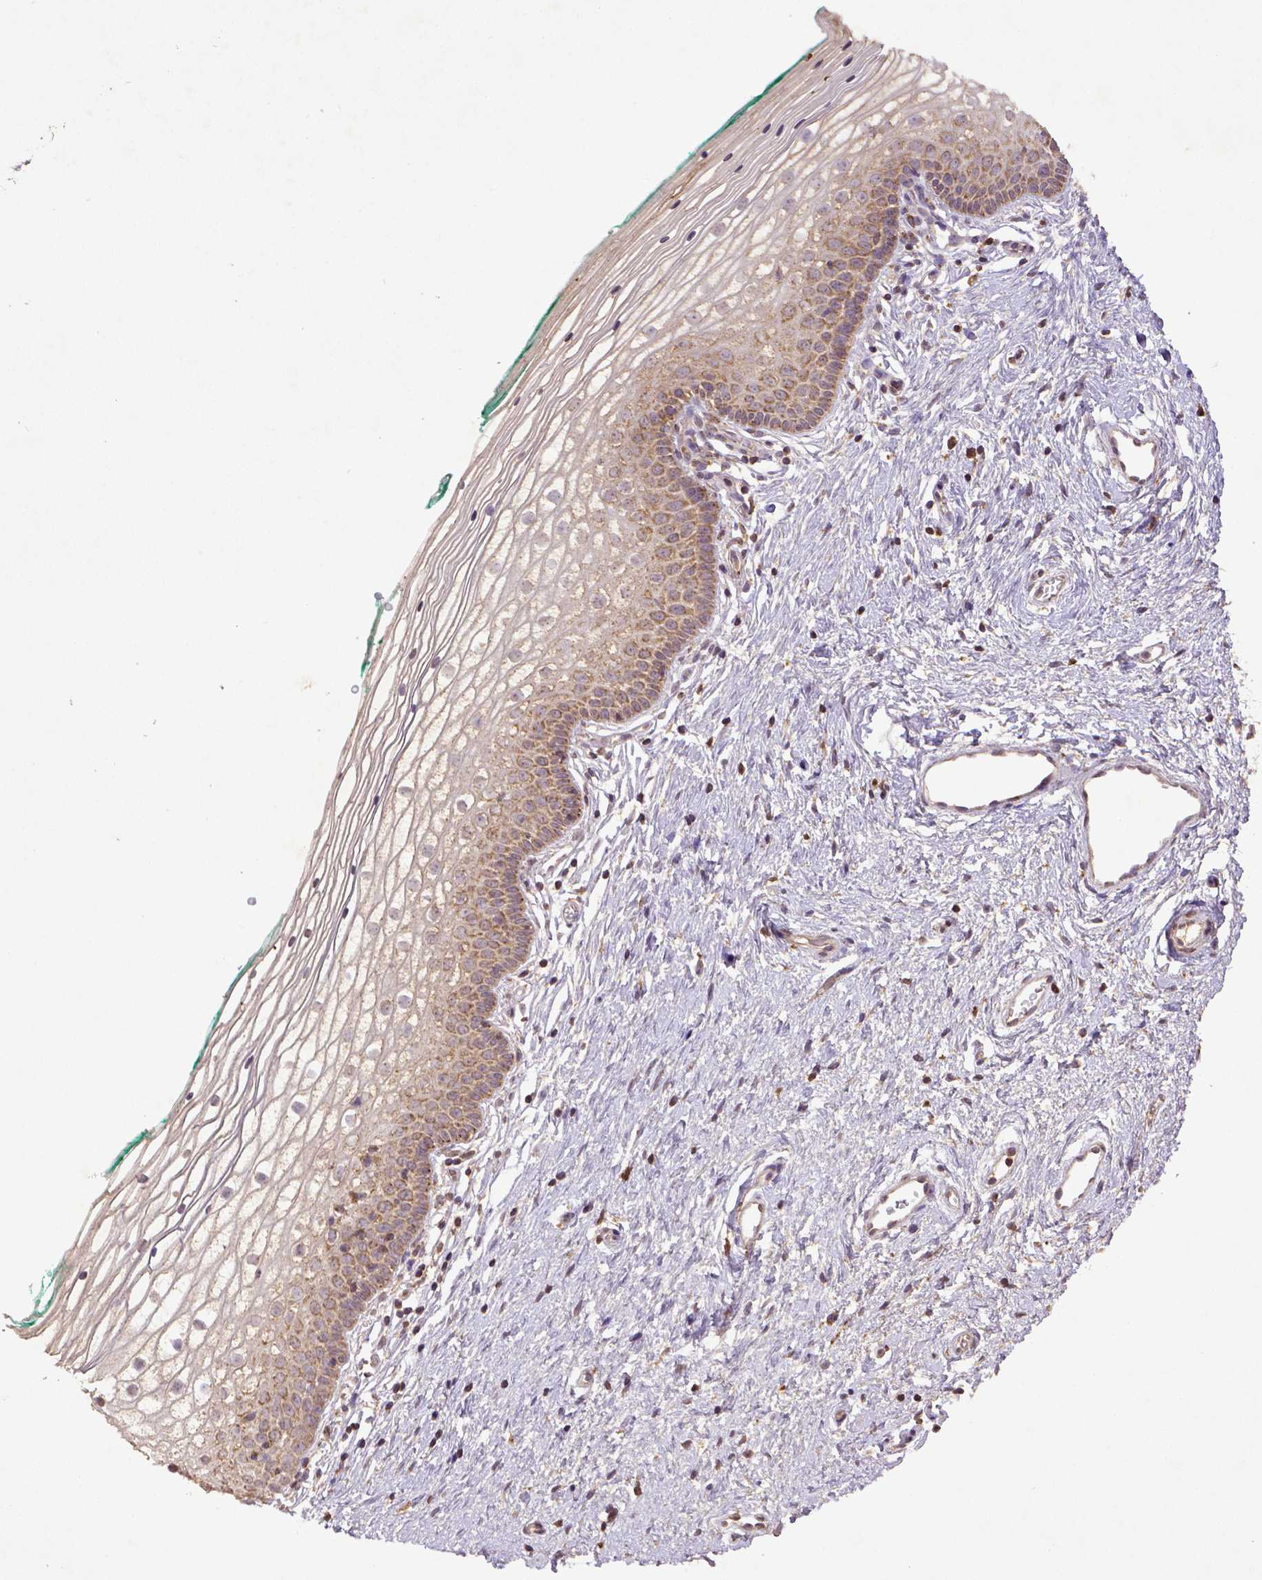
{"staining": {"intensity": "moderate", "quantity": "25%-75%", "location": "cytoplasmic/membranous"}, "tissue": "vagina", "cell_type": "Squamous epithelial cells", "image_type": "normal", "snomed": [{"axis": "morphology", "description": "Normal tissue, NOS"}, {"axis": "topography", "description": "Vagina"}], "caption": "High-power microscopy captured an IHC photomicrograph of unremarkable vagina, revealing moderate cytoplasmic/membranous positivity in about 25%-75% of squamous epithelial cells. The staining was performed using DAB to visualize the protein expression in brown, while the nuclei were stained in blue with hematoxylin (Magnification: 20x).", "gene": "MT", "patient": {"sex": "female", "age": 36}}